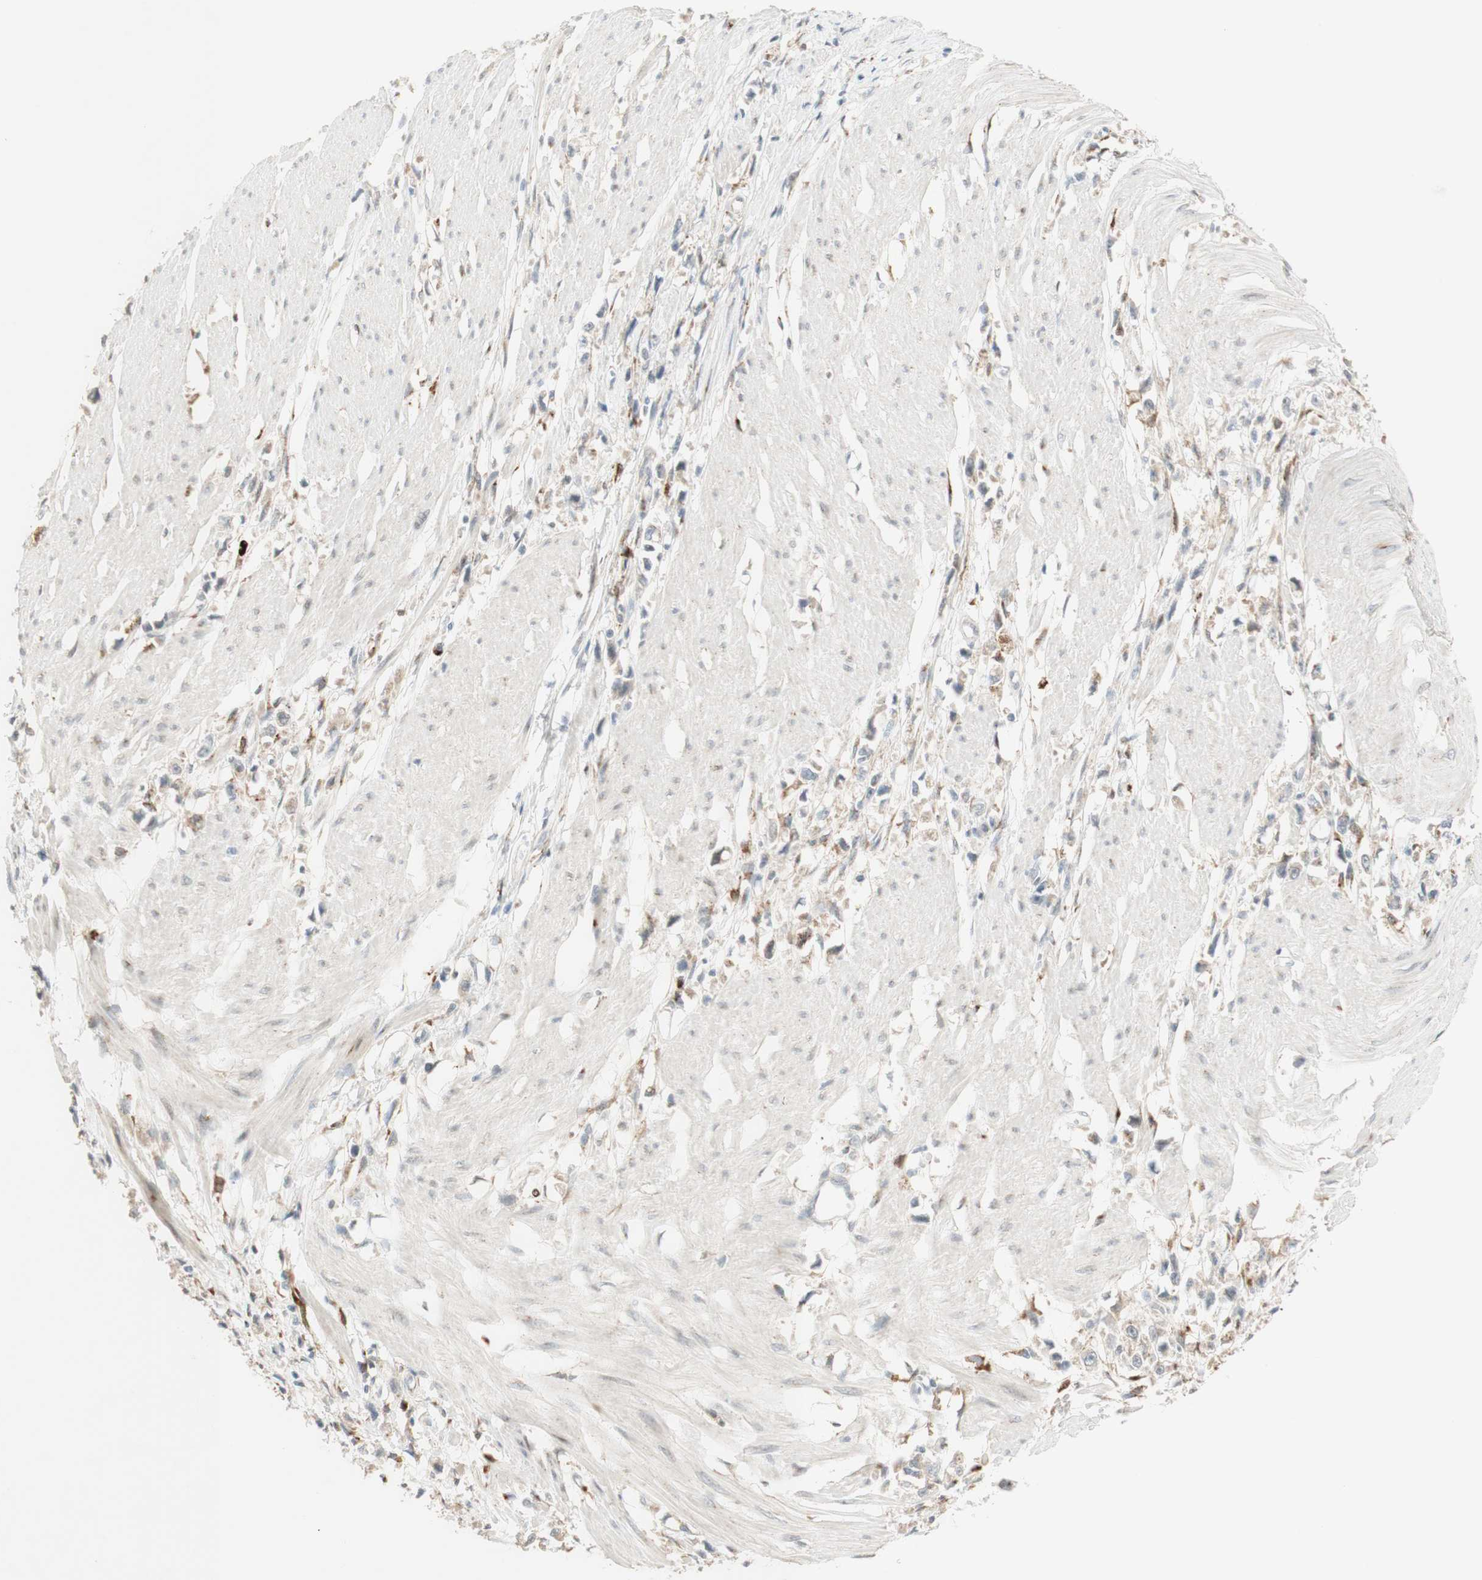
{"staining": {"intensity": "weak", "quantity": "25%-75%", "location": "cytoplasmic/membranous"}, "tissue": "stomach cancer", "cell_type": "Tumor cells", "image_type": "cancer", "snomed": [{"axis": "morphology", "description": "Adenocarcinoma, NOS"}, {"axis": "topography", "description": "Stomach"}], "caption": "Stomach adenocarcinoma was stained to show a protein in brown. There is low levels of weak cytoplasmic/membranous positivity in approximately 25%-75% of tumor cells.", "gene": "GAPT", "patient": {"sex": "female", "age": 59}}